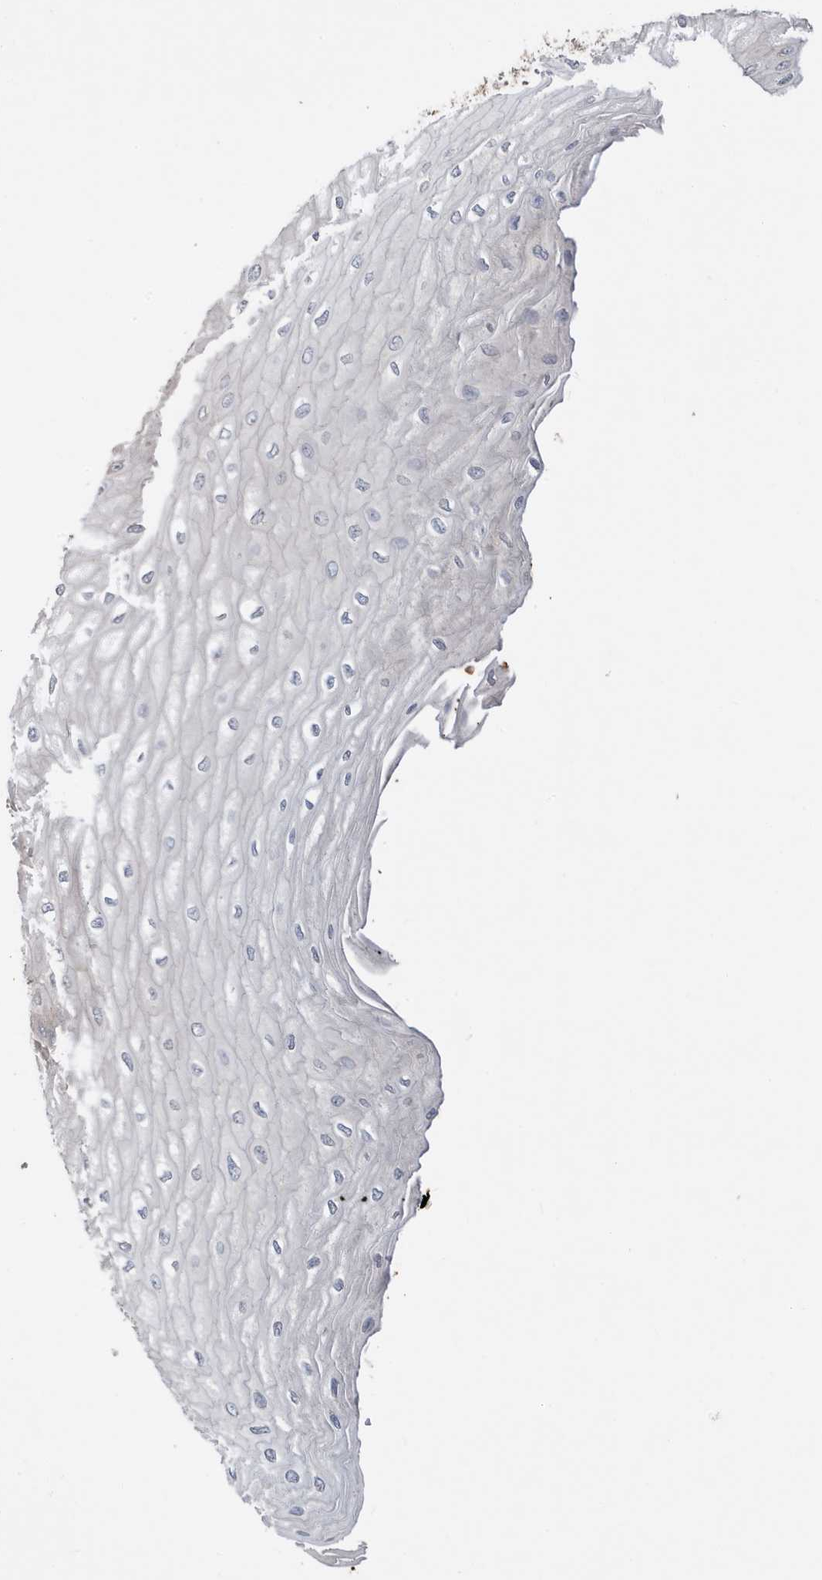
{"staining": {"intensity": "negative", "quantity": "none", "location": "none"}, "tissue": "esophagus", "cell_type": "Squamous epithelial cells", "image_type": "normal", "snomed": [{"axis": "morphology", "description": "Normal tissue, NOS"}, {"axis": "topography", "description": "Esophagus"}], "caption": "DAB (3,3'-diaminobenzidine) immunohistochemical staining of unremarkable esophagus exhibits no significant positivity in squamous epithelial cells. (DAB (3,3'-diaminobenzidine) immunohistochemistry with hematoxylin counter stain).", "gene": "LAPTM4A", "patient": {"sex": "male", "age": 60}}